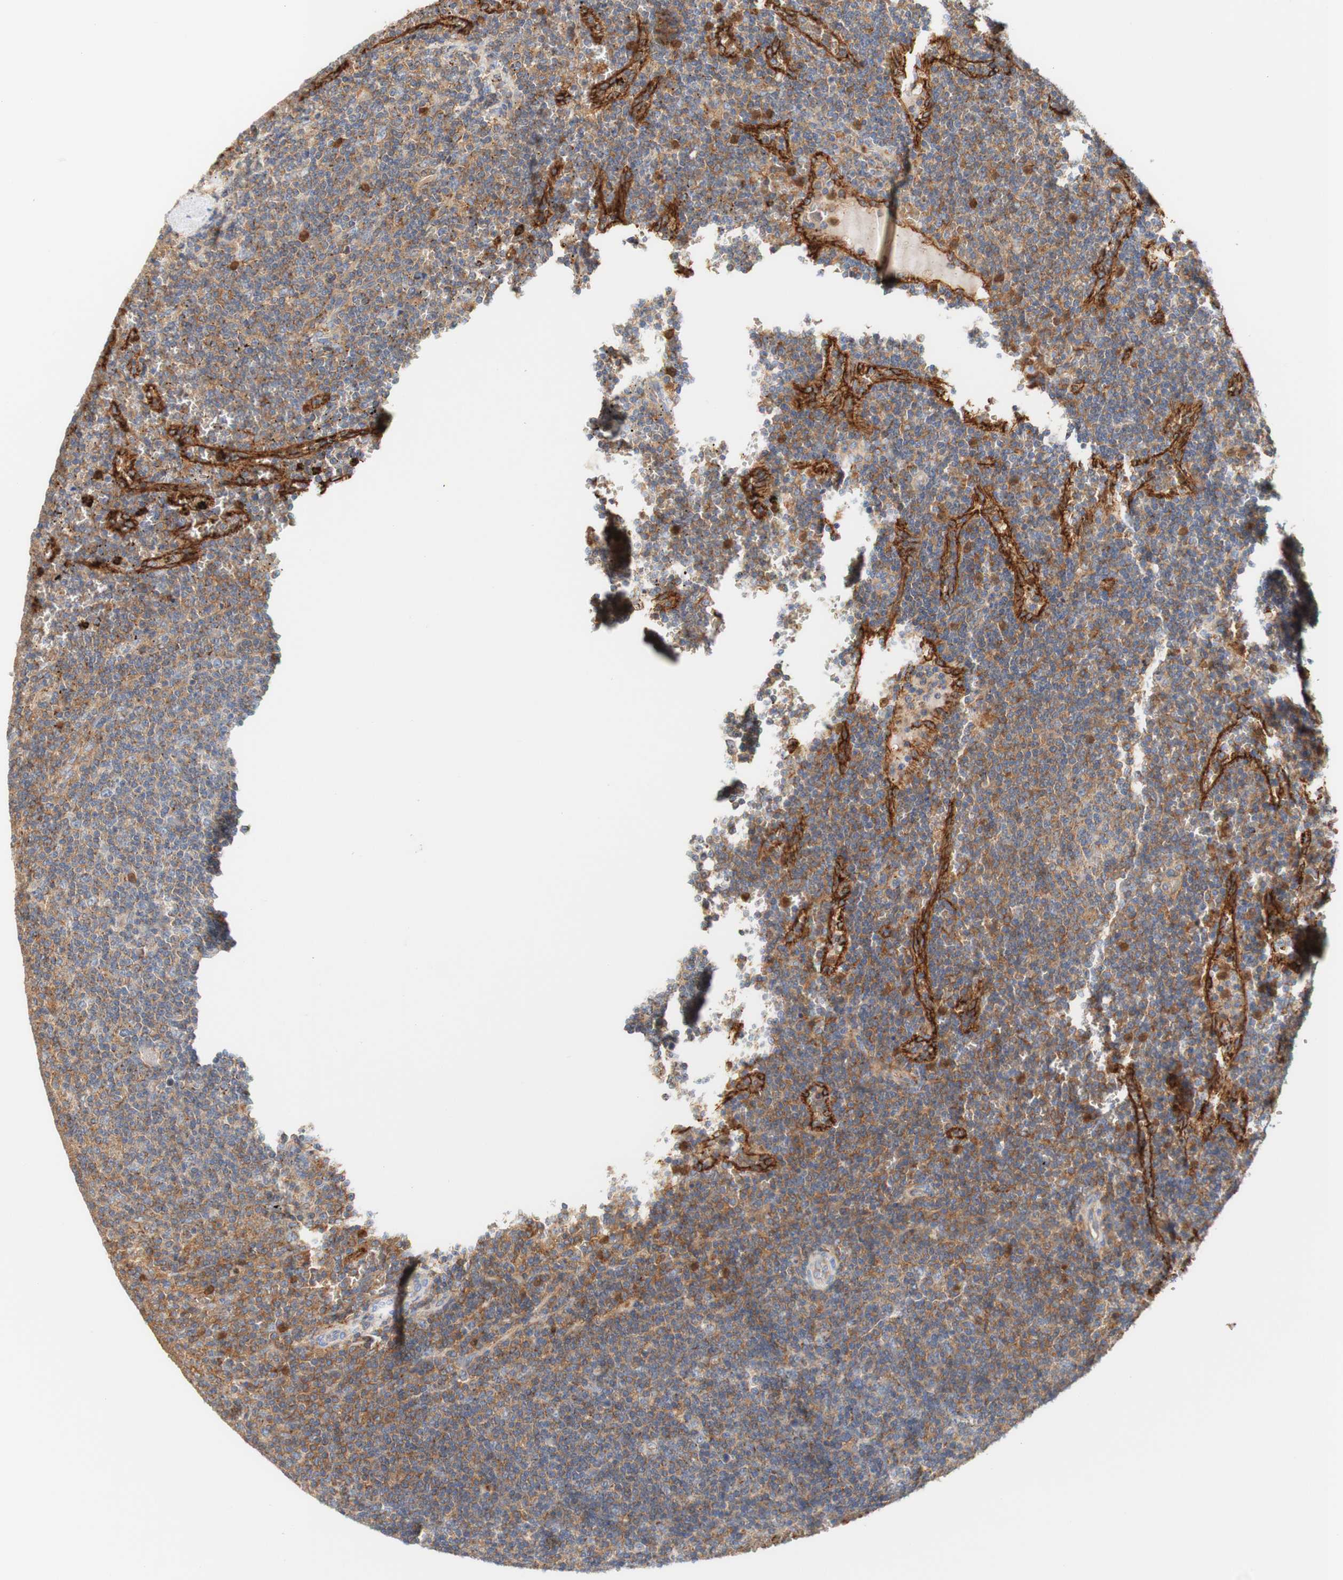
{"staining": {"intensity": "moderate", "quantity": ">75%", "location": "cytoplasmic/membranous"}, "tissue": "lymphoma", "cell_type": "Tumor cells", "image_type": "cancer", "snomed": [{"axis": "morphology", "description": "Malignant lymphoma, non-Hodgkin's type, Low grade"}, {"axis": "topography", "description": "Spleen"}], "caption": "Protein expression analysis of lymphoma demonstrates moderate cytoplasmic/membranous staining in about >75% of tumor cells.", "gene": "PCDH7", "patient": {"sex": "female", "age": 50}}